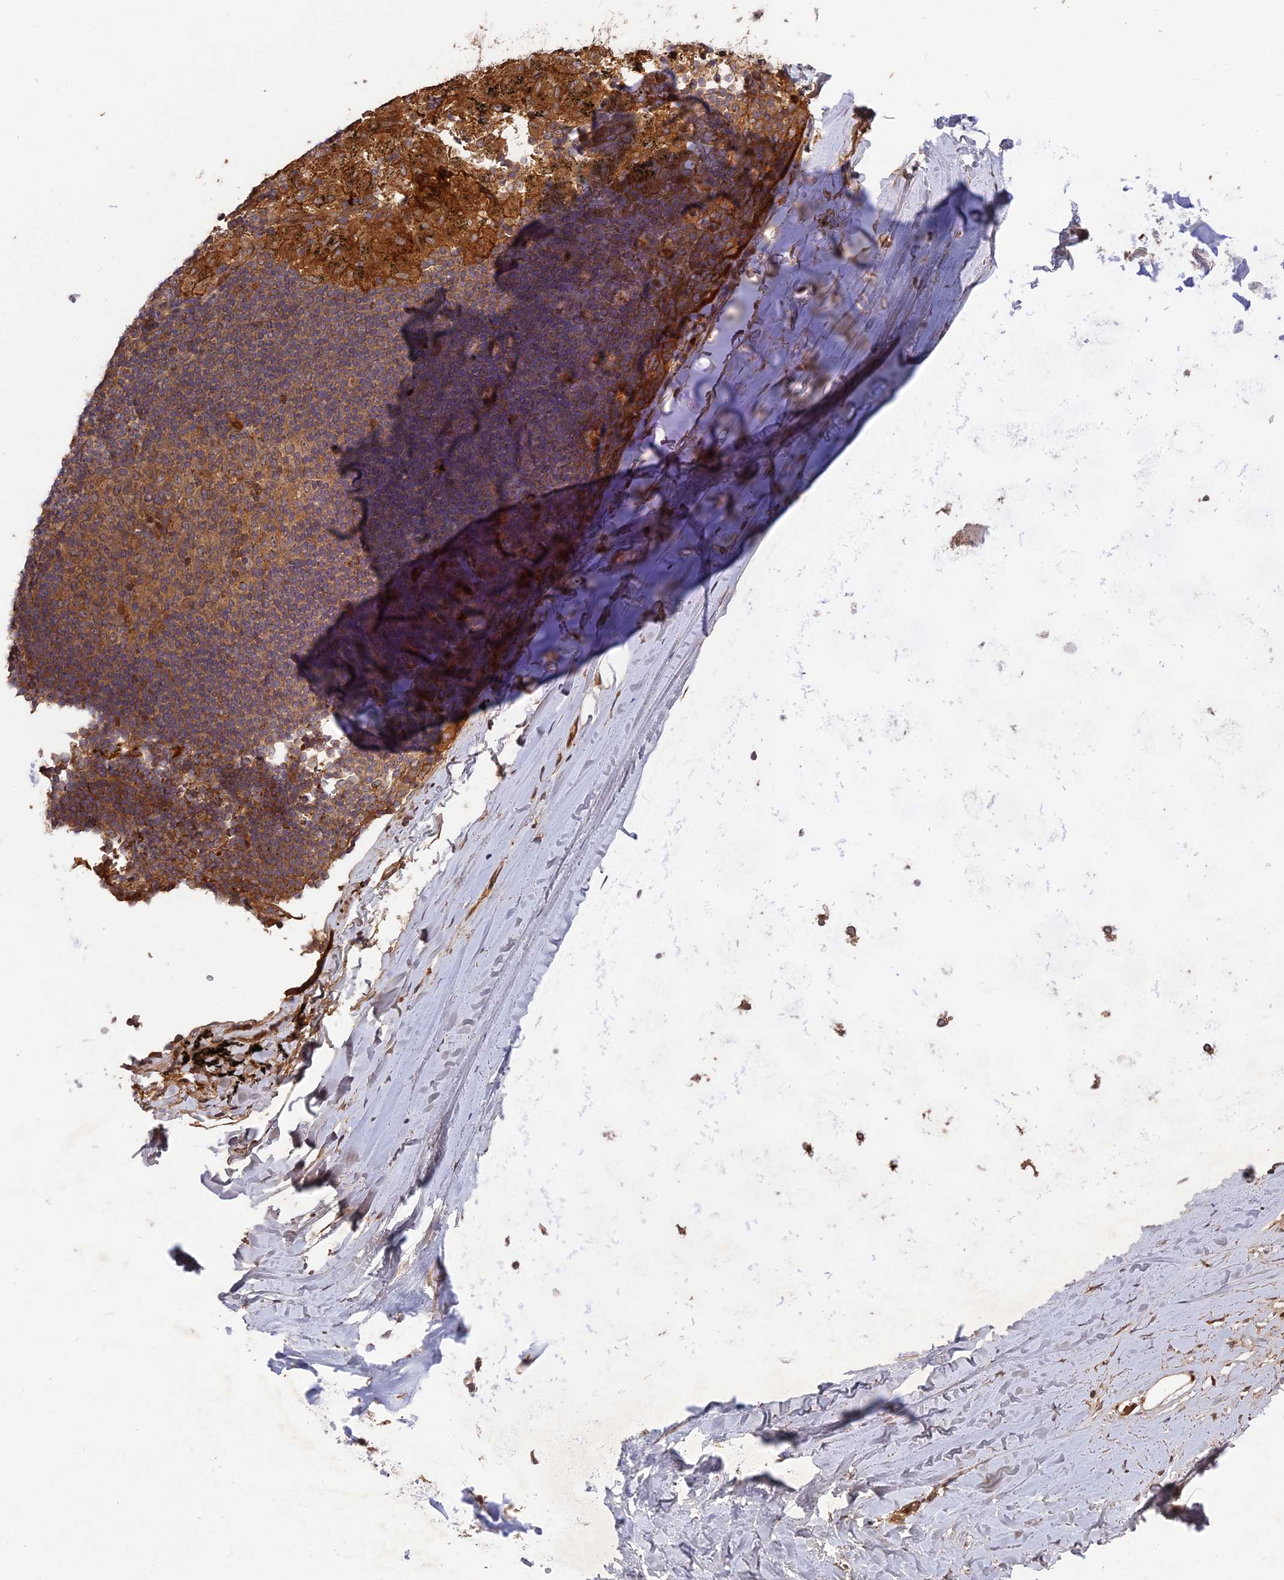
{"staining": {"intensity": "moderate", "quantity": ">75%", "location": "cytoplasmic/membranous"}, "tissue": "adipose tissue", "cell_type": "Adipocytes", "image_type": "normal", "snomed": [{"axis": "morphology", "description": "Normal tissue, NOS"}, {"axis": "topography", "description": "Lymph node"}, {"axis": "topography", "description": "Bronchus"}], "caption": "IHC image of benign adipose tissue stained for a protein (brown), which exhibits medium levels of moderate cytoplasmic/membranous expression in about >75% of adipocytes.", "gene": "TMUB2", "patient": {"sex": "male", "age": 63}}